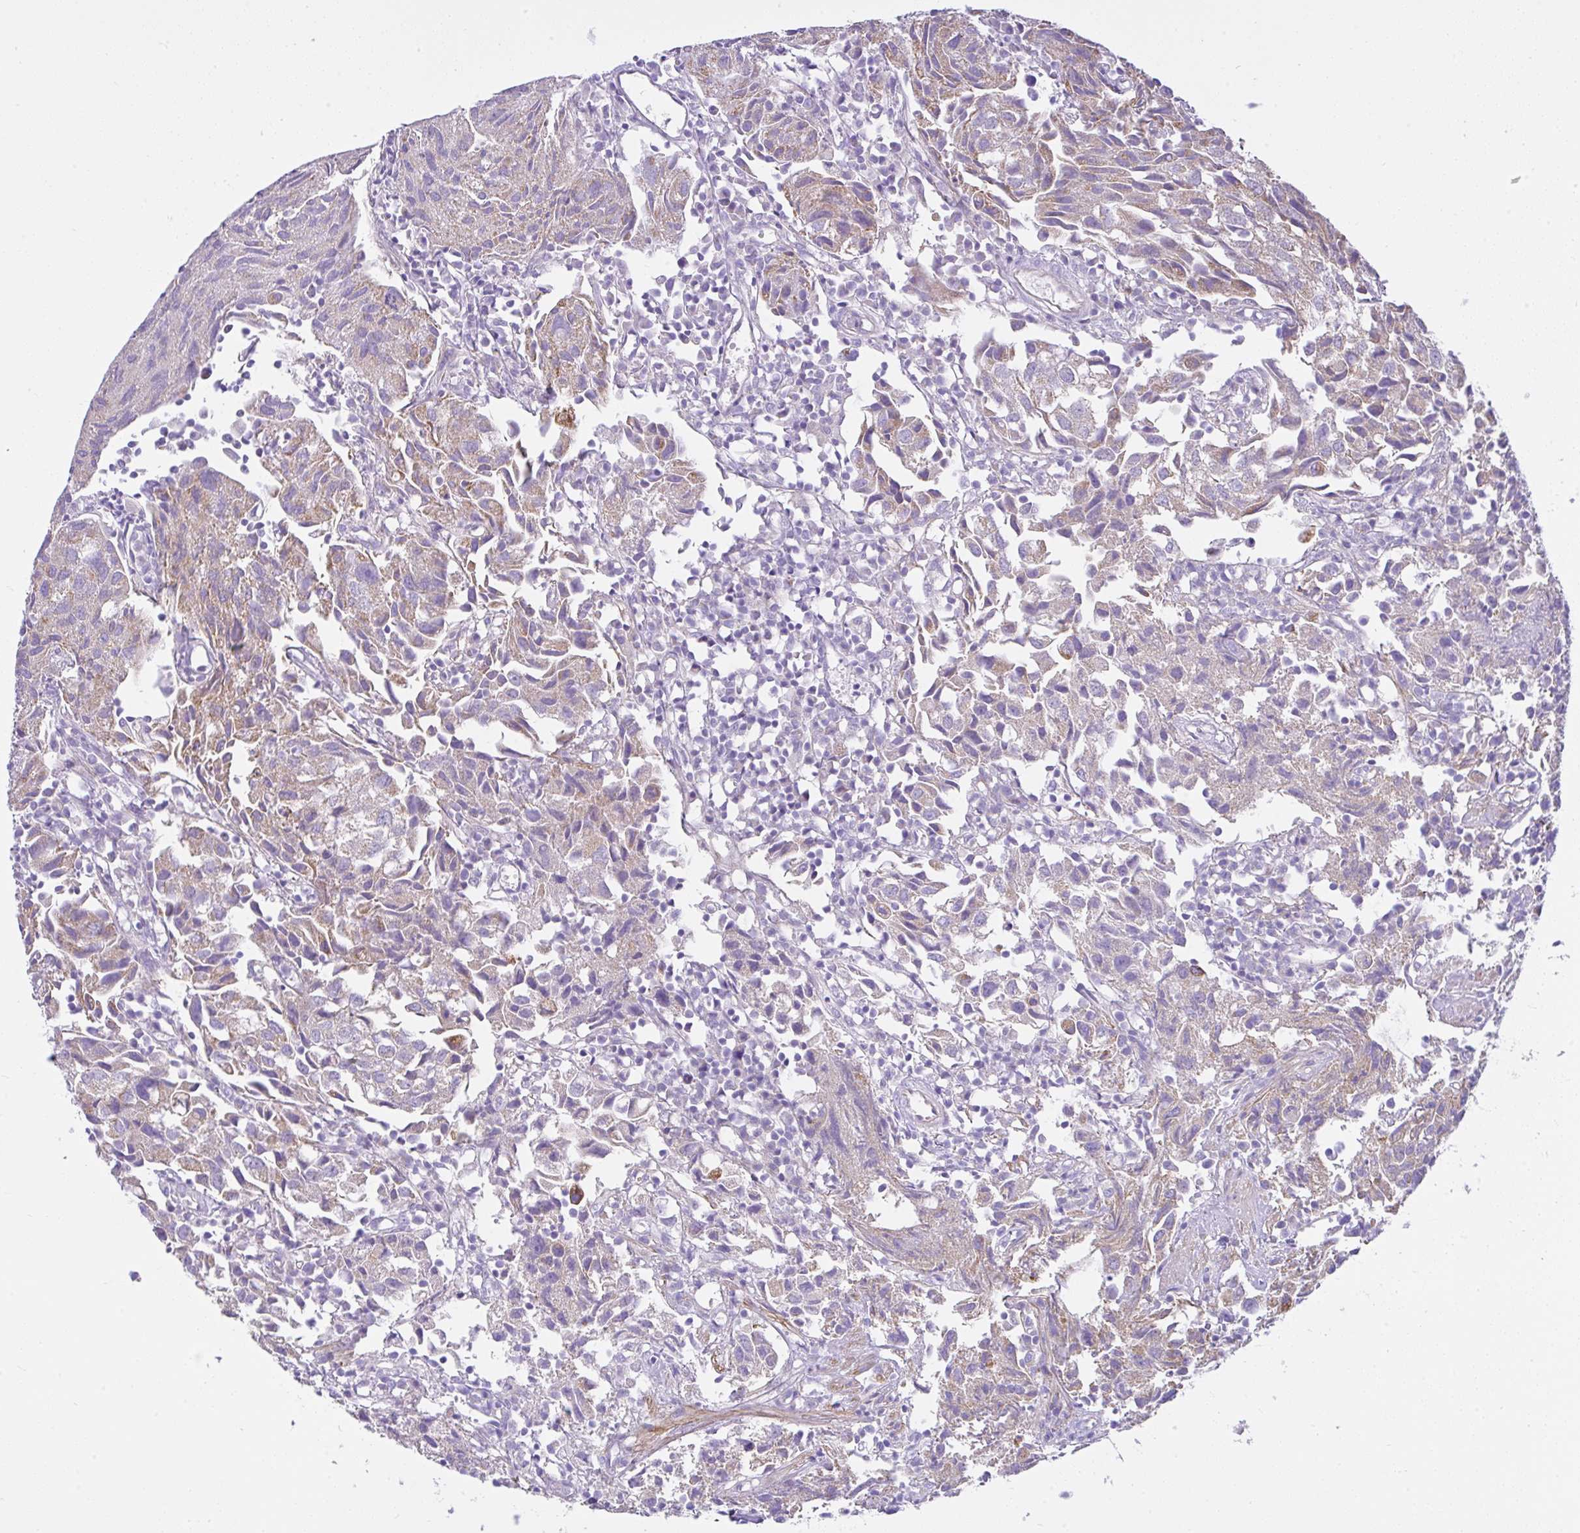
{"staining": {"intensity": "weak", "quantity": "25%-75%", "location": "cytoplasmic/membranous"}, "tissue": "urothelial cancer", "cell_type": "Tumor cells", "image_type": "cancer", "snomed": [{"axis": "morphology", "description": "Urothelial carcinoma, High grade"}, {"axis": "topography", "description": "Urinary bladder"}], "caption": "There is low levels of weak cytoplasmic/membranous expression in tumor cells of high-grade urothelial carcinoma, as demonstrated by immunohistochemical staining (brown color).", "gene": "SLC13A1", "patient": {"sex": "female", "age": 75}}